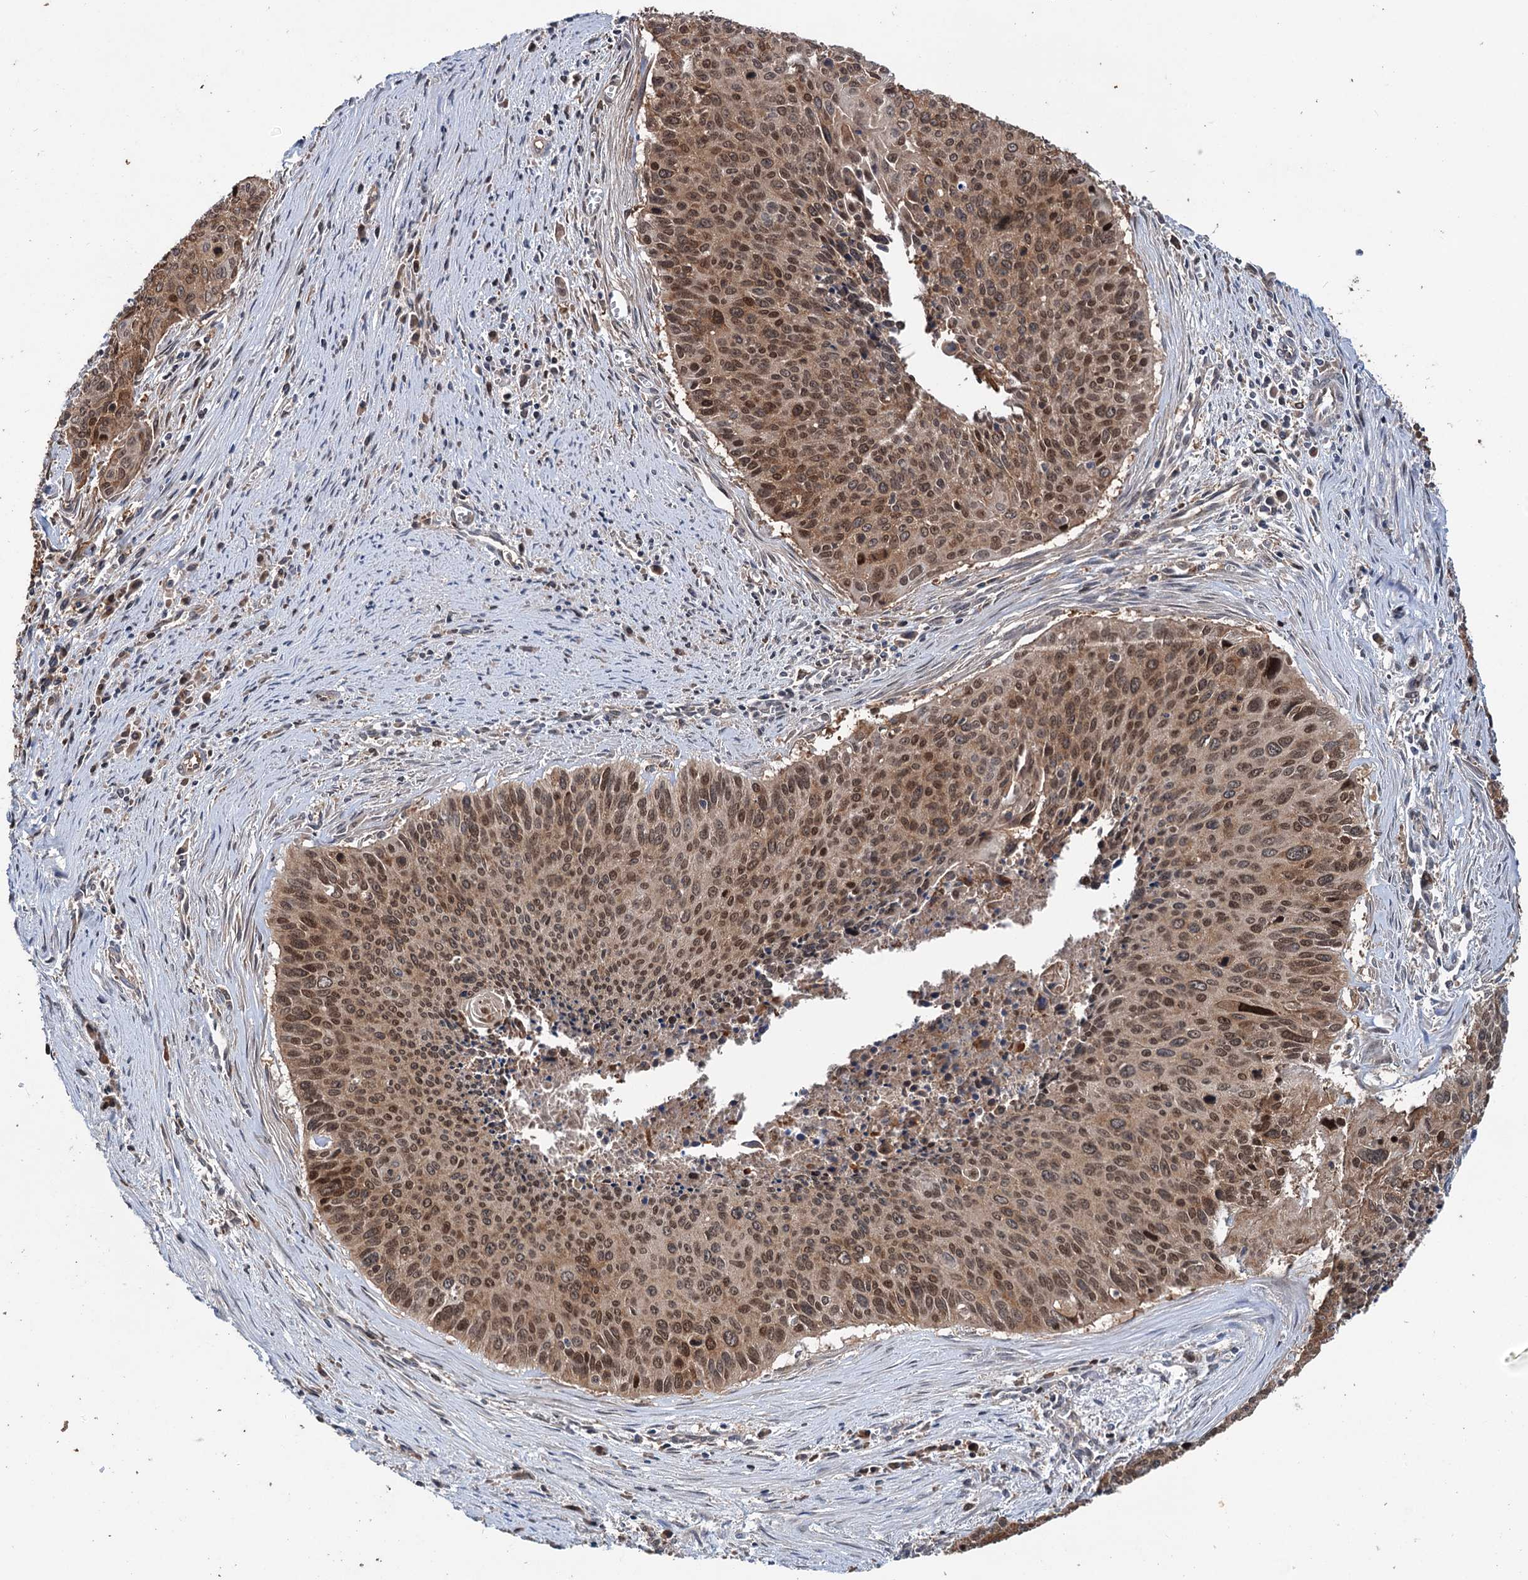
{"staining": {"intensity": "moderate", "quantity": ">75%", "location": "cytoplasmic/membranous,nuclear"}, "tissue": "cervical cancer", "cell_type": "Tumor cells", "image_type": "cancer", "snomed": [{"axis": "morphology", "description": "Squamous cell carcinoma, NOS"}, {"axis": "topography", "description": "Cervix"}], "caption": "Immunohistochemical staining of human squamous cell carcinoma (cervical) demonstrates medium levels of moderate cytoplasmic/membranous and nuclear protein positivity in approximately >75% of tumor cells.", "gene": "NCAPD2", "patient": {"sex": "female", "age": 55}}